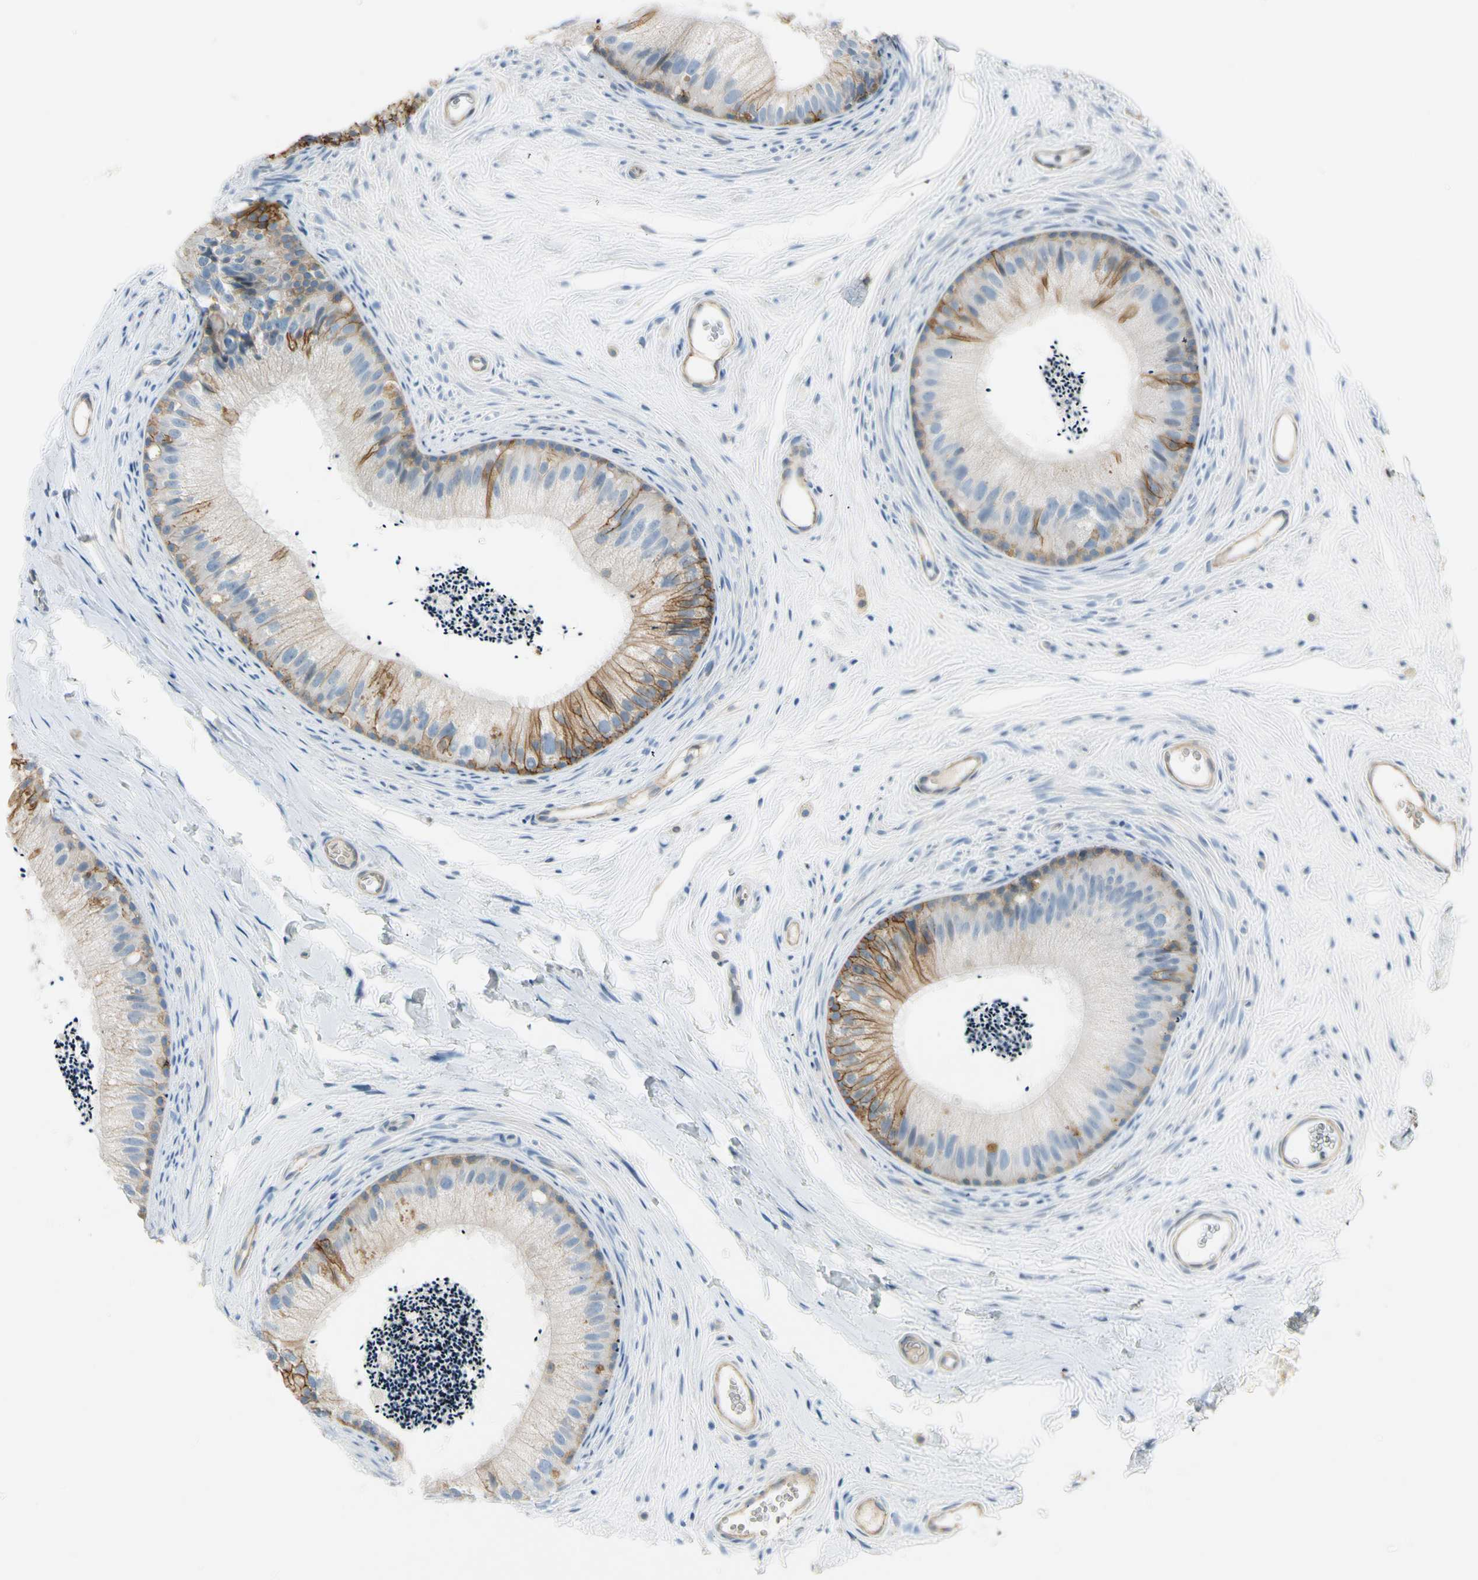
{"staining": {"intensity": "moderate", "quantity": ">75%", "location": "cytoplasmic/membranous"}, "tissue": "epididymis", "cell_type": "Glandular cells", "image_type": "normal", "snomed": [{"axis": "morphology", "description": "Normal tissue, NOS"}, {"axis": "topography", "description": "Epididymis"}], "caption": "Immunohistochemistry (DAB) staining of benign human epididymis displays moderate cytoplasmic/membranous protein expression in approximately >75% of glandular cells.", "gene": "ITGA3", "patient": {"sex": "male", "age": 56}}